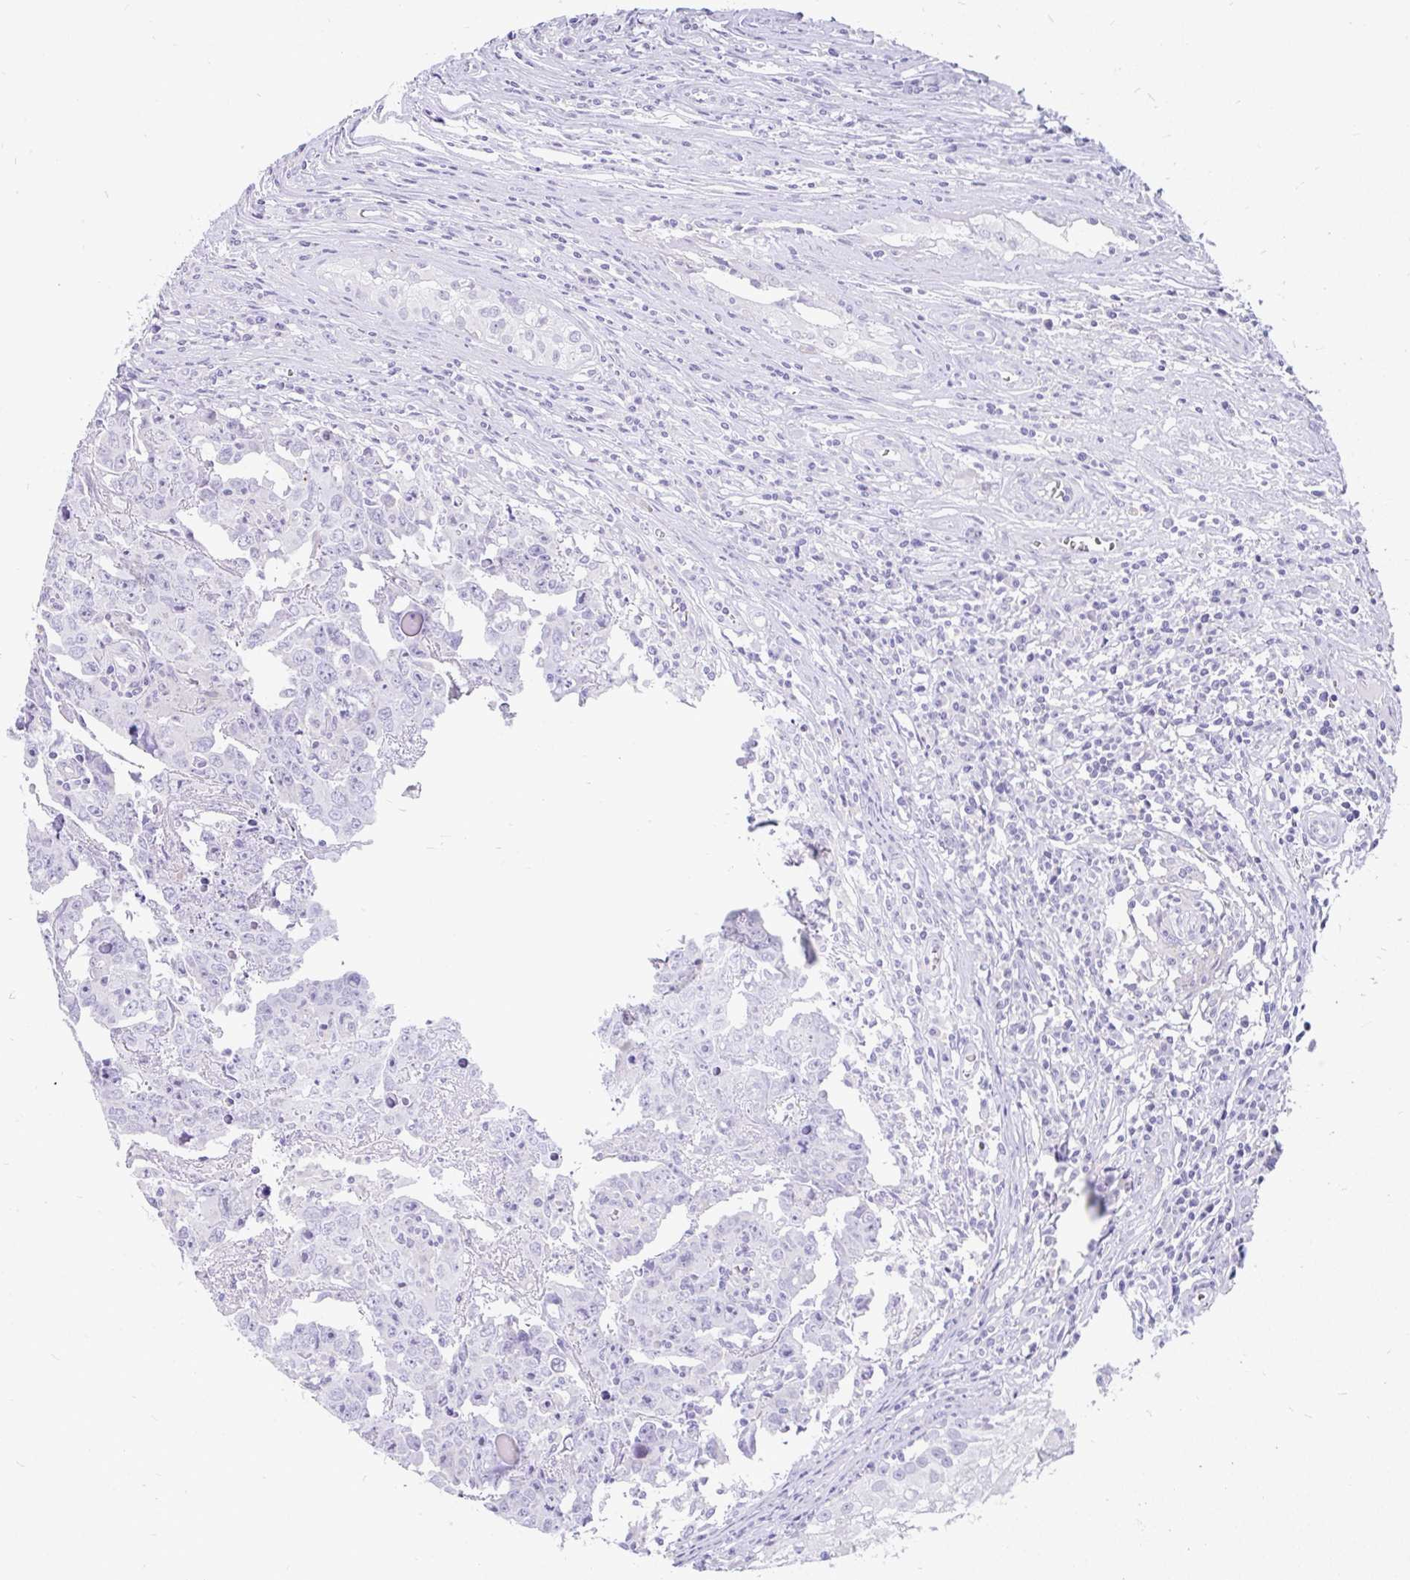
{"staining": {"intensity": "negative", "quantity": "none", "location": "none"}, "tissue": "testis cancer", "cell_type": "Tumor cells", "image_type": "cancer", "snomed": [{"axis": "morphology", "description": "Carcinoma, Embryonal, NOS"}, {"axis": "topography", "description": "Testis"}], "caption": "The image demonstrates no significant positivity in tumor cells of embryonal carcinoma (testis).", "gene": "INTS5", "patient": {"sex": "male", "age": 22}}